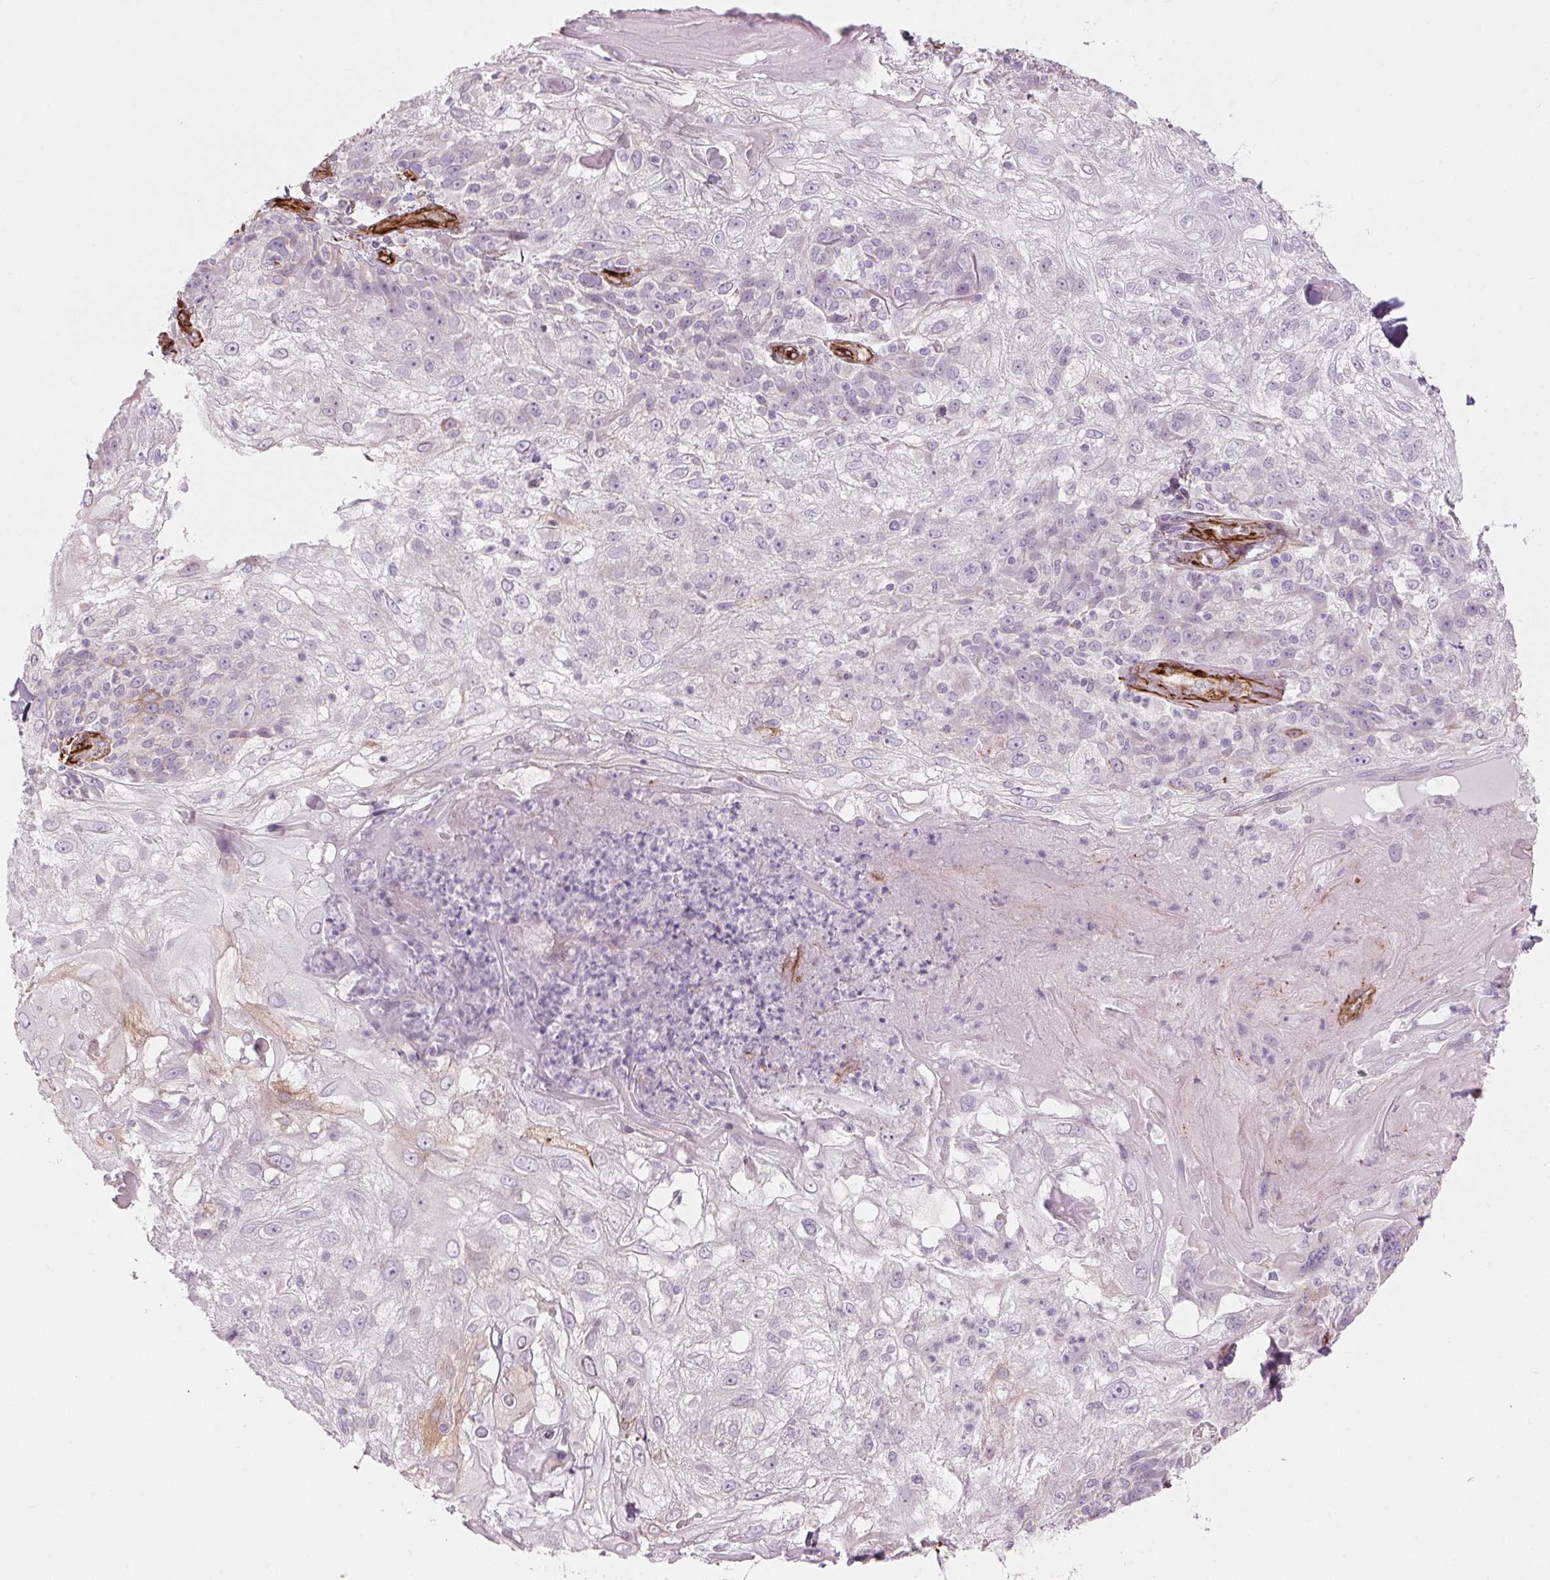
{"staining": {"intensity": "negative", "quantity": "none", "location": "none"}, "tissue": "skin cancer", "cell_type": "Tumor cells", "image_type": "cancer", "snomed": [{"axis": "morphology", "description": "Normal tissue, NOS"}, {"axis": "morphology", "description": "Squamous cell carcinoma, NOS"}, {"axis": "topography", "description": "Skin"}], "caption": "Tumor cells are negative for protein expression in human skin cancer.", "gene": "CLPS", "patient": {"sex": "female", "age": 83}}